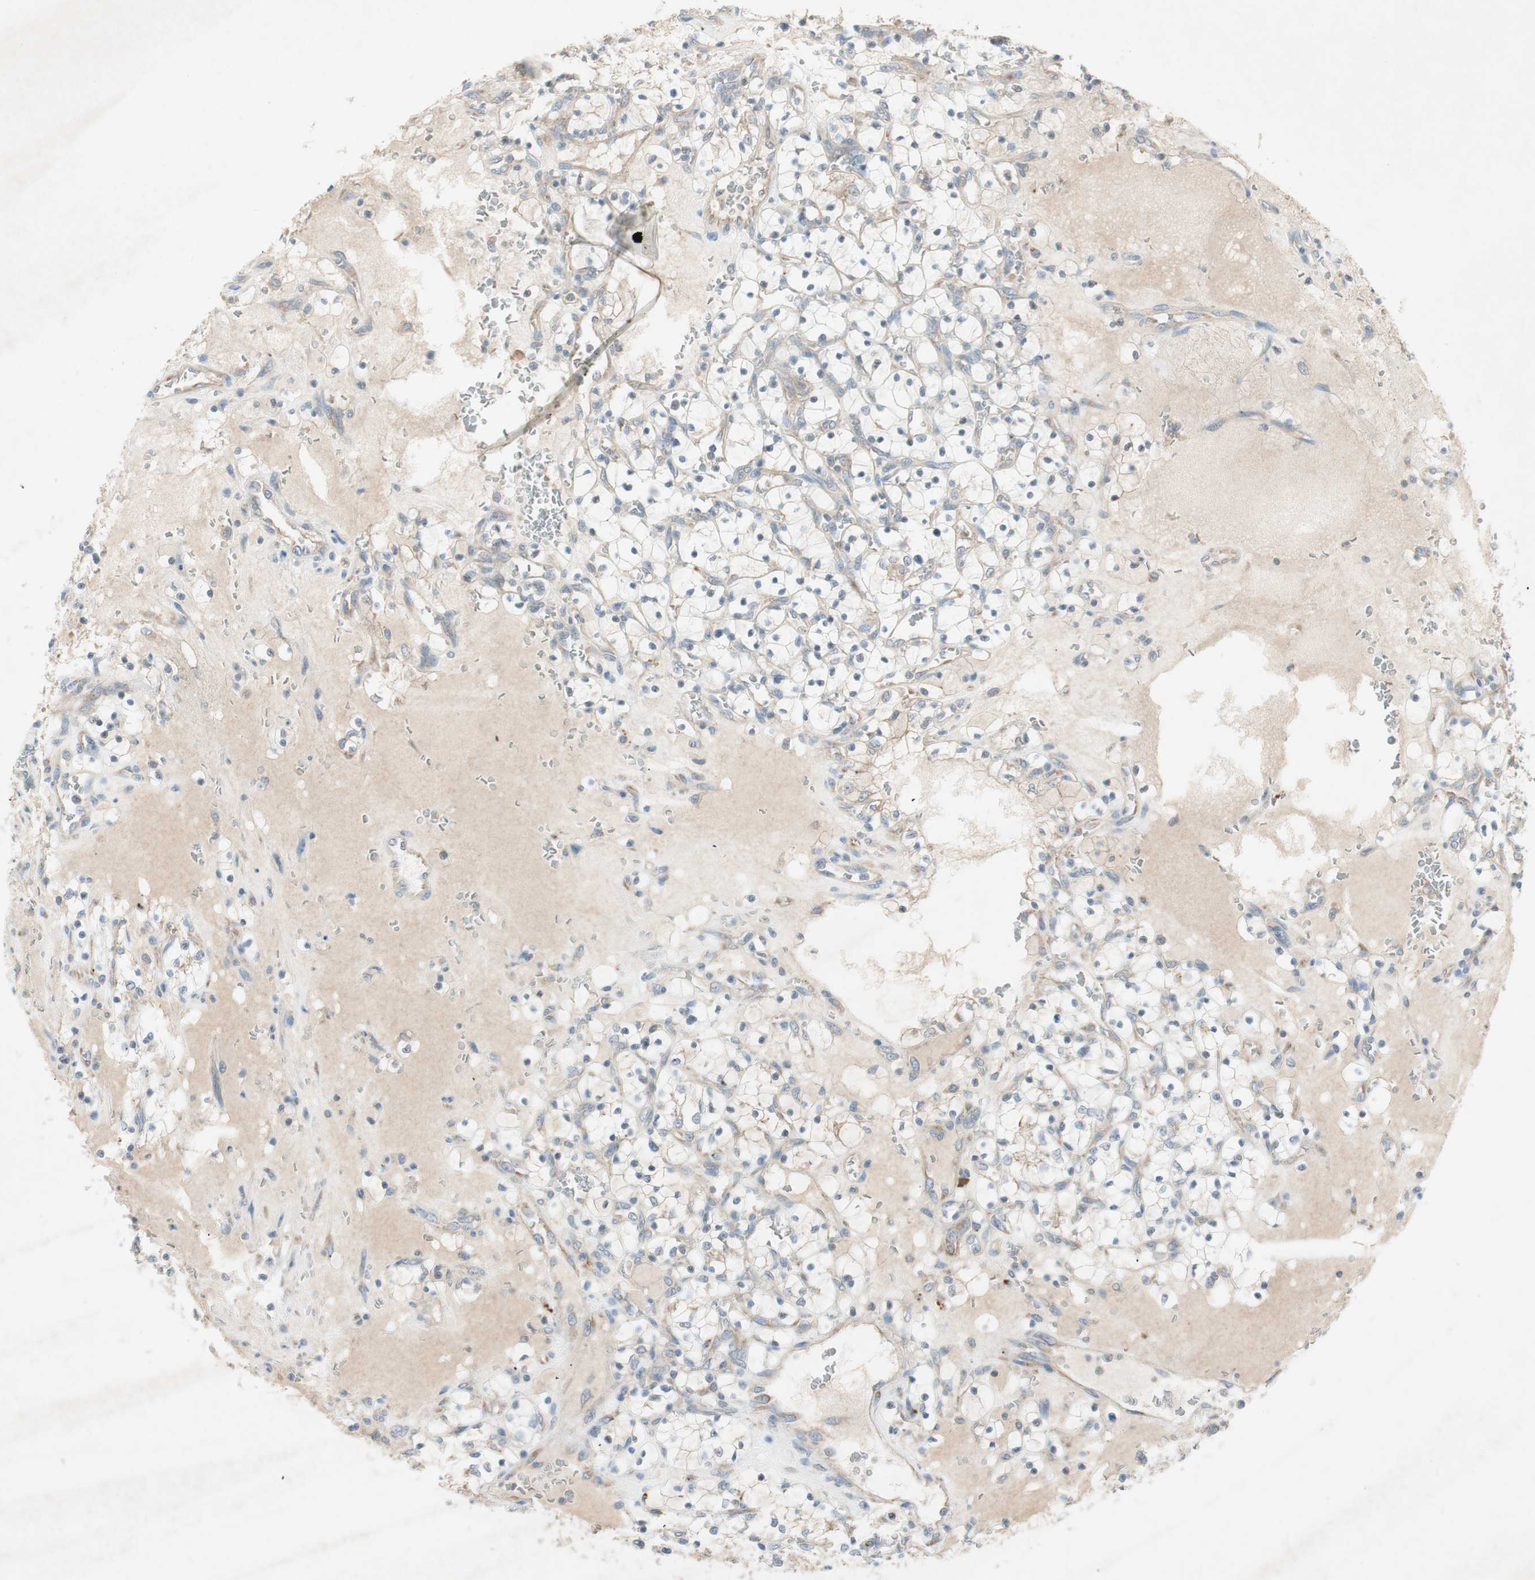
{"staining": {"intensity": "weak", "quantity": "<25%", "location": "cytoplasmic/membranous"}, "tissue": "renal cancer", "cell_type": "Tumor cells", "image_type": "cancer", "snomed": [{"axis": "morphology", "description": "Adenocarcinoma, NOS"}, {"axis": "topography", "description": "Kidney"}], "caption": "Immunohistochemical staining of renal cancer (adenocarcinoma) demonstrates no significant staining in tumor cells. (DAB (3,3'-diaminobenzidine) immunohistochemistry with hematoxylin counter stain).", "gene": "RPL23", "patient": {"sex": "female", "age": 69}}